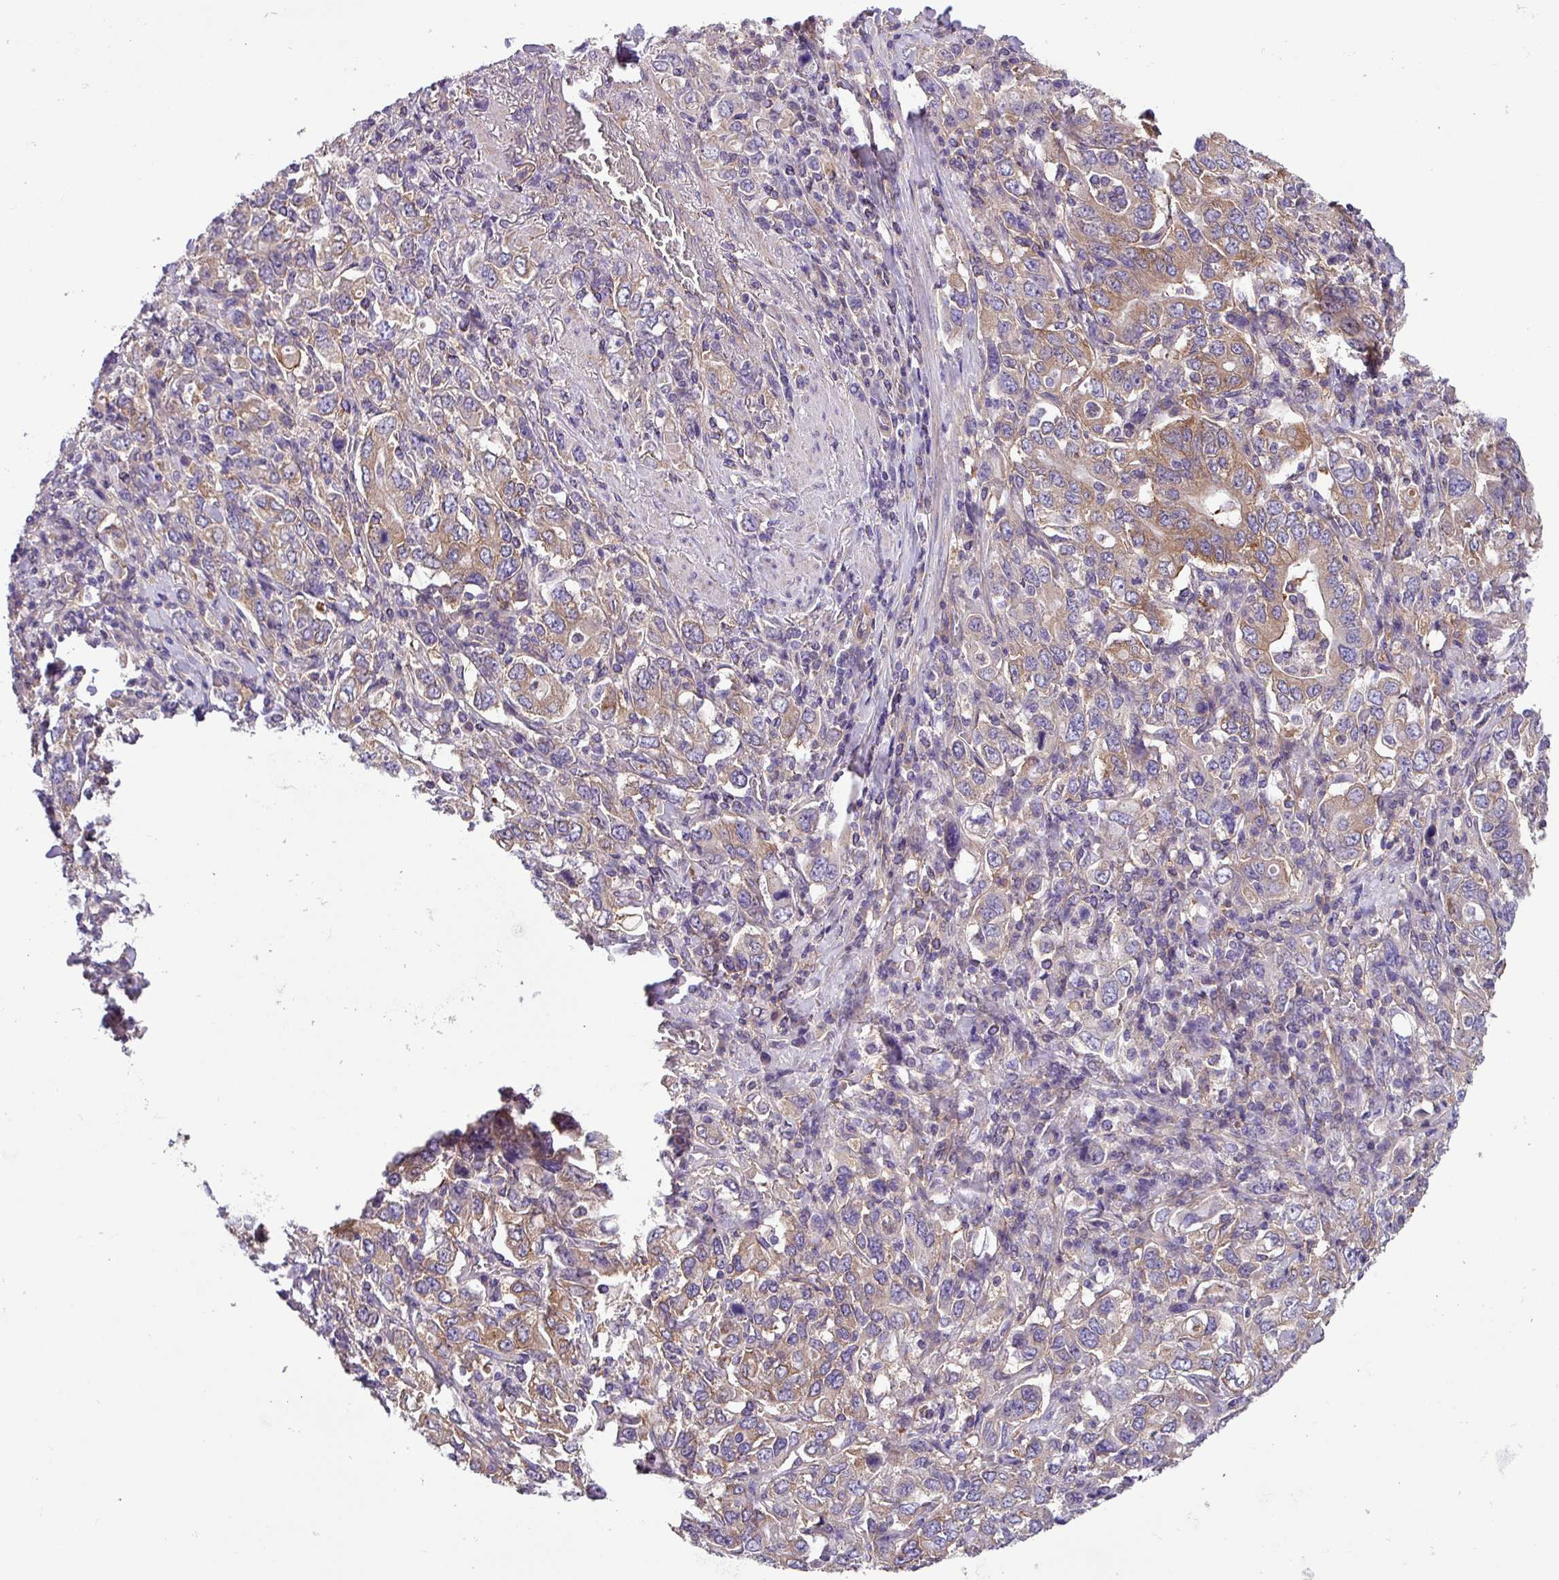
{"staining": {"intensity": "moderate", "quantity": ">75%", "location": "cytoplasmic/membranous"}, "tissue": "stomach cancer", "cell_type": "Tumor cells", "image_type": "cancer", "snomed": [{"axis": "morphology", "description": "Adenocarcinoma, NOS"}, {"axis": "topography", "description": "Stomach, upper"}, {"axis": "topography", "description": "Stomach"}], "caption": "The histopathology image displays immunohistochemical staining of adenocarcinoma (stomach). There is moderate cytoplasmic/membranous expression is present in approximately >75% of tumor cells.", "gene": "SLC23A2", "patient": {"sex": "male", "age": 62}}